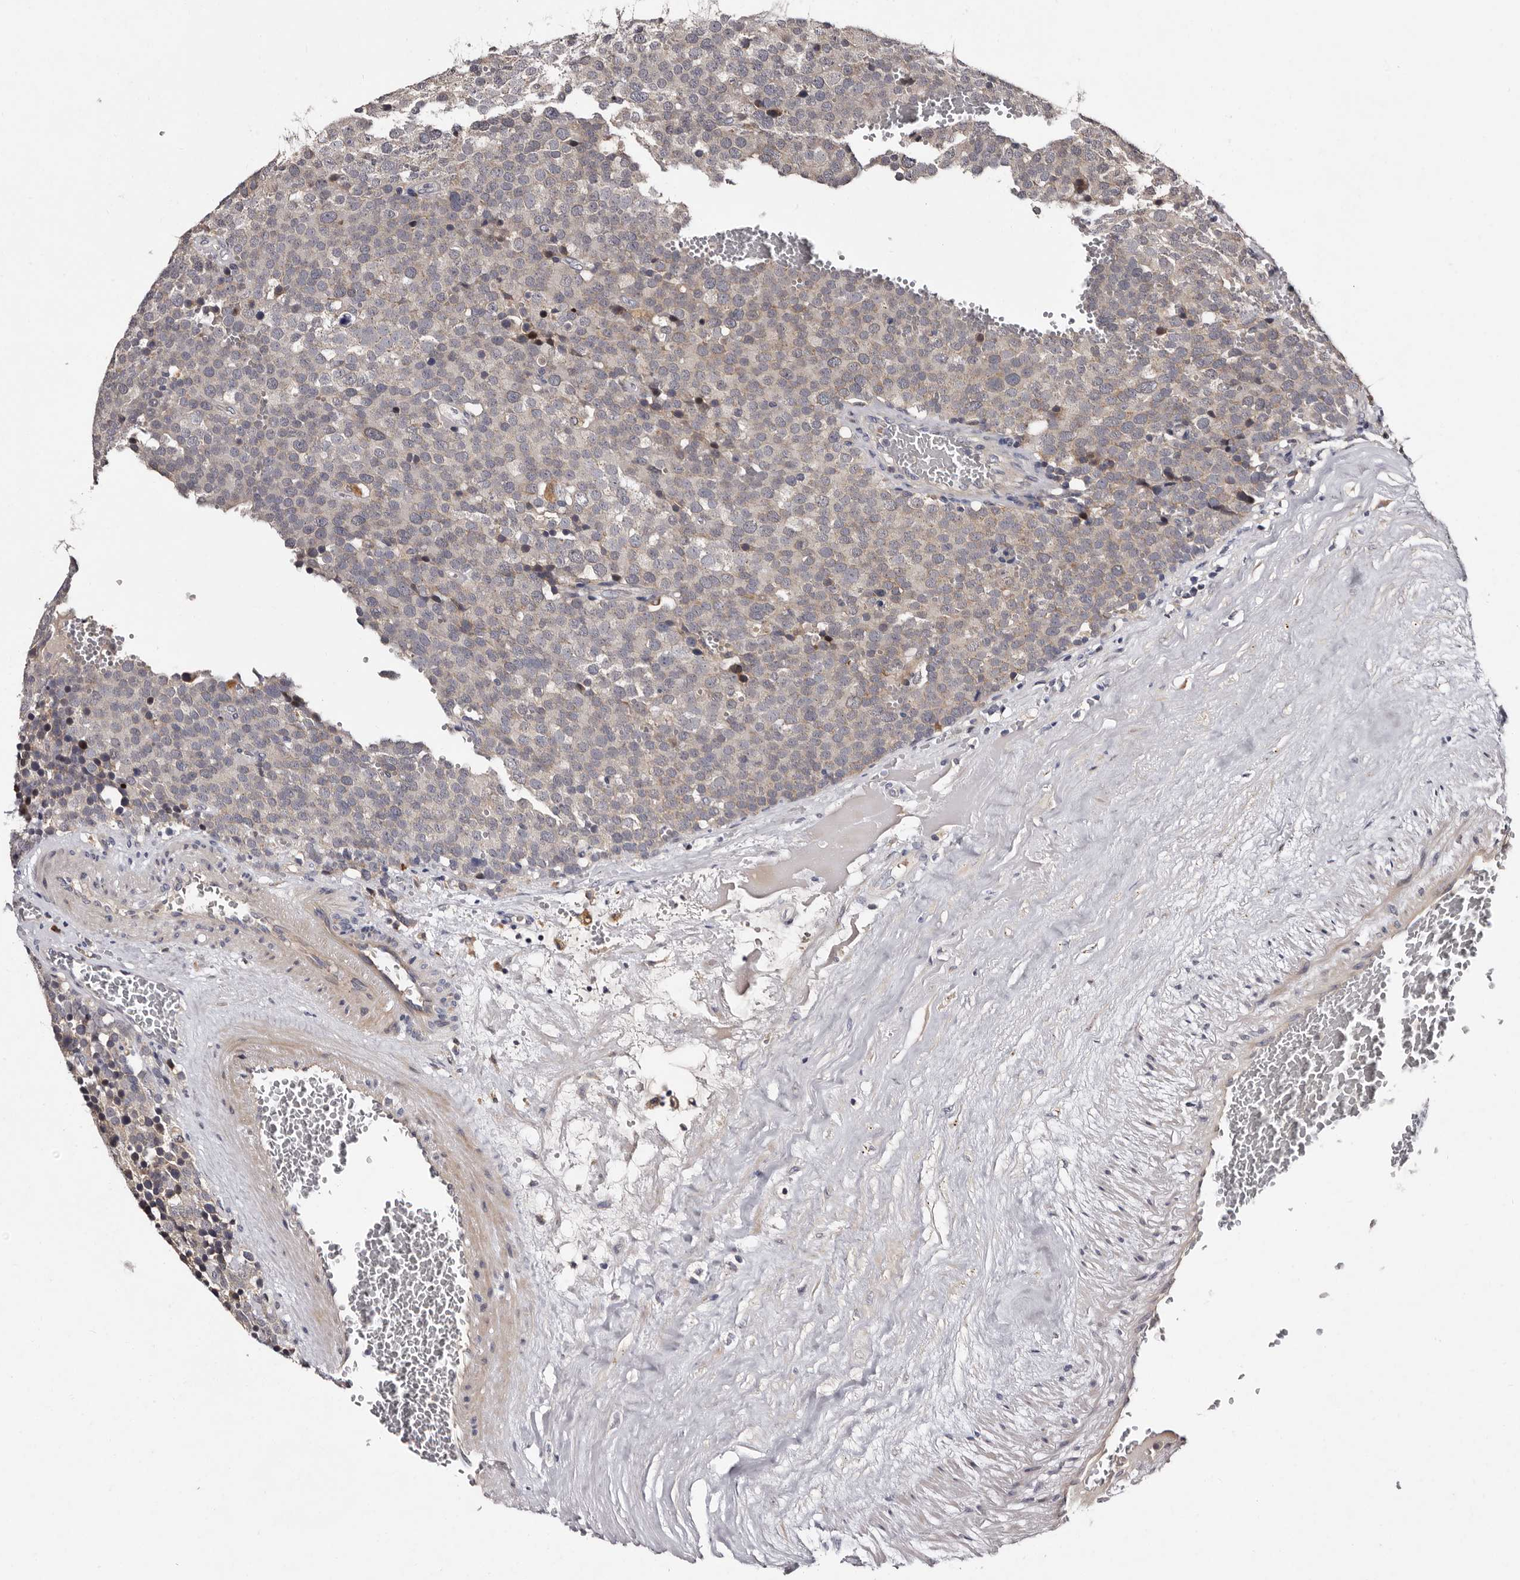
{"staining": {"intensity": "negative", "quantity": "none", "location": "none"}, "tissue": "testis cancer", "cell_type": "Tumor cells", "image_type": "cancer", "snomed": [{"axis": "morphology", "description": "Seminoma, NOS"}, {"axis": "topography", "description": "Testis"}], "caption": "IHC of testis seminoma demonstrates no staining in tumor cells. Brightfield microscopy of immunohistochemistry stained with DAB (brown) and hematoxylin (blue), captured at high magnification.", "gene": "DNPH1", "patient": {"sex": "male", "age": 71}}